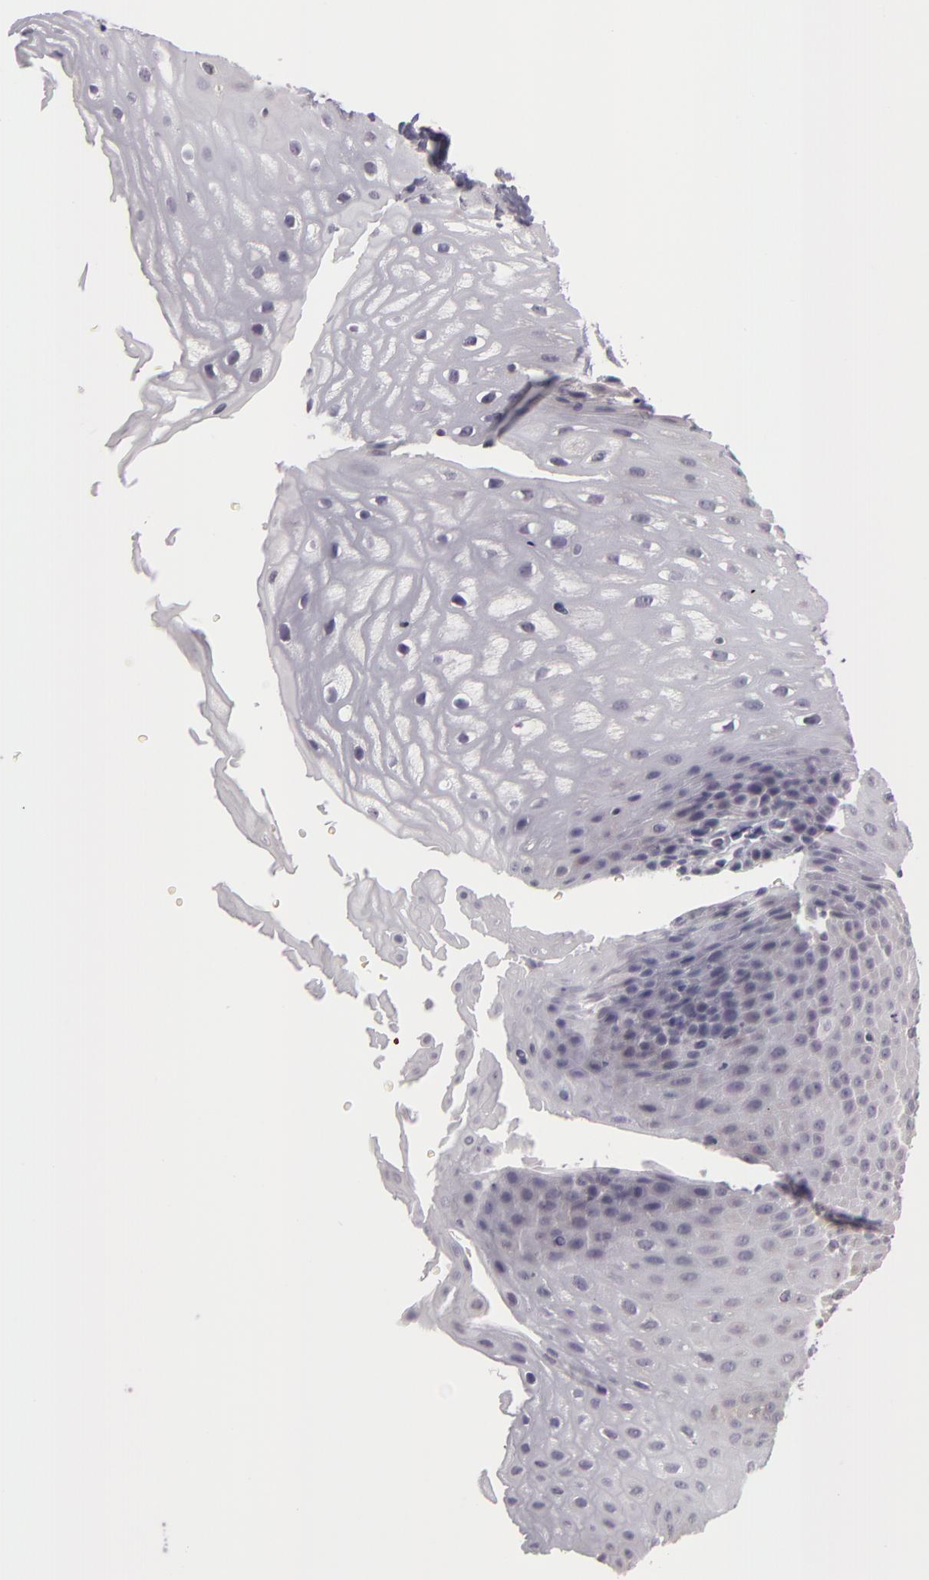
{"staining": {"intensity": "negative", "quantity": "none", "location": "none"}, "tissue": "esophagus", "cell_type": "Squamous epithelial cells", "image_type": "normal", "snomed": [{"axis": "morphology", "description": "Normal tissue, NOS"}, {"axis": "topography", "description": "Esophagus"}], "caption": "IHC photomicrograph of benign human esophagus stained for a protein (brown), which exhibits no positivity in squamous epithelial cells. (Stains: DAB immunohistochemistry (IHC) with hematoxylin counter stain, Microscopy: brightfield microscopy at high magnification).", "gene": "GNPDA1", "patient": {"sex": "female", "age": 61}}